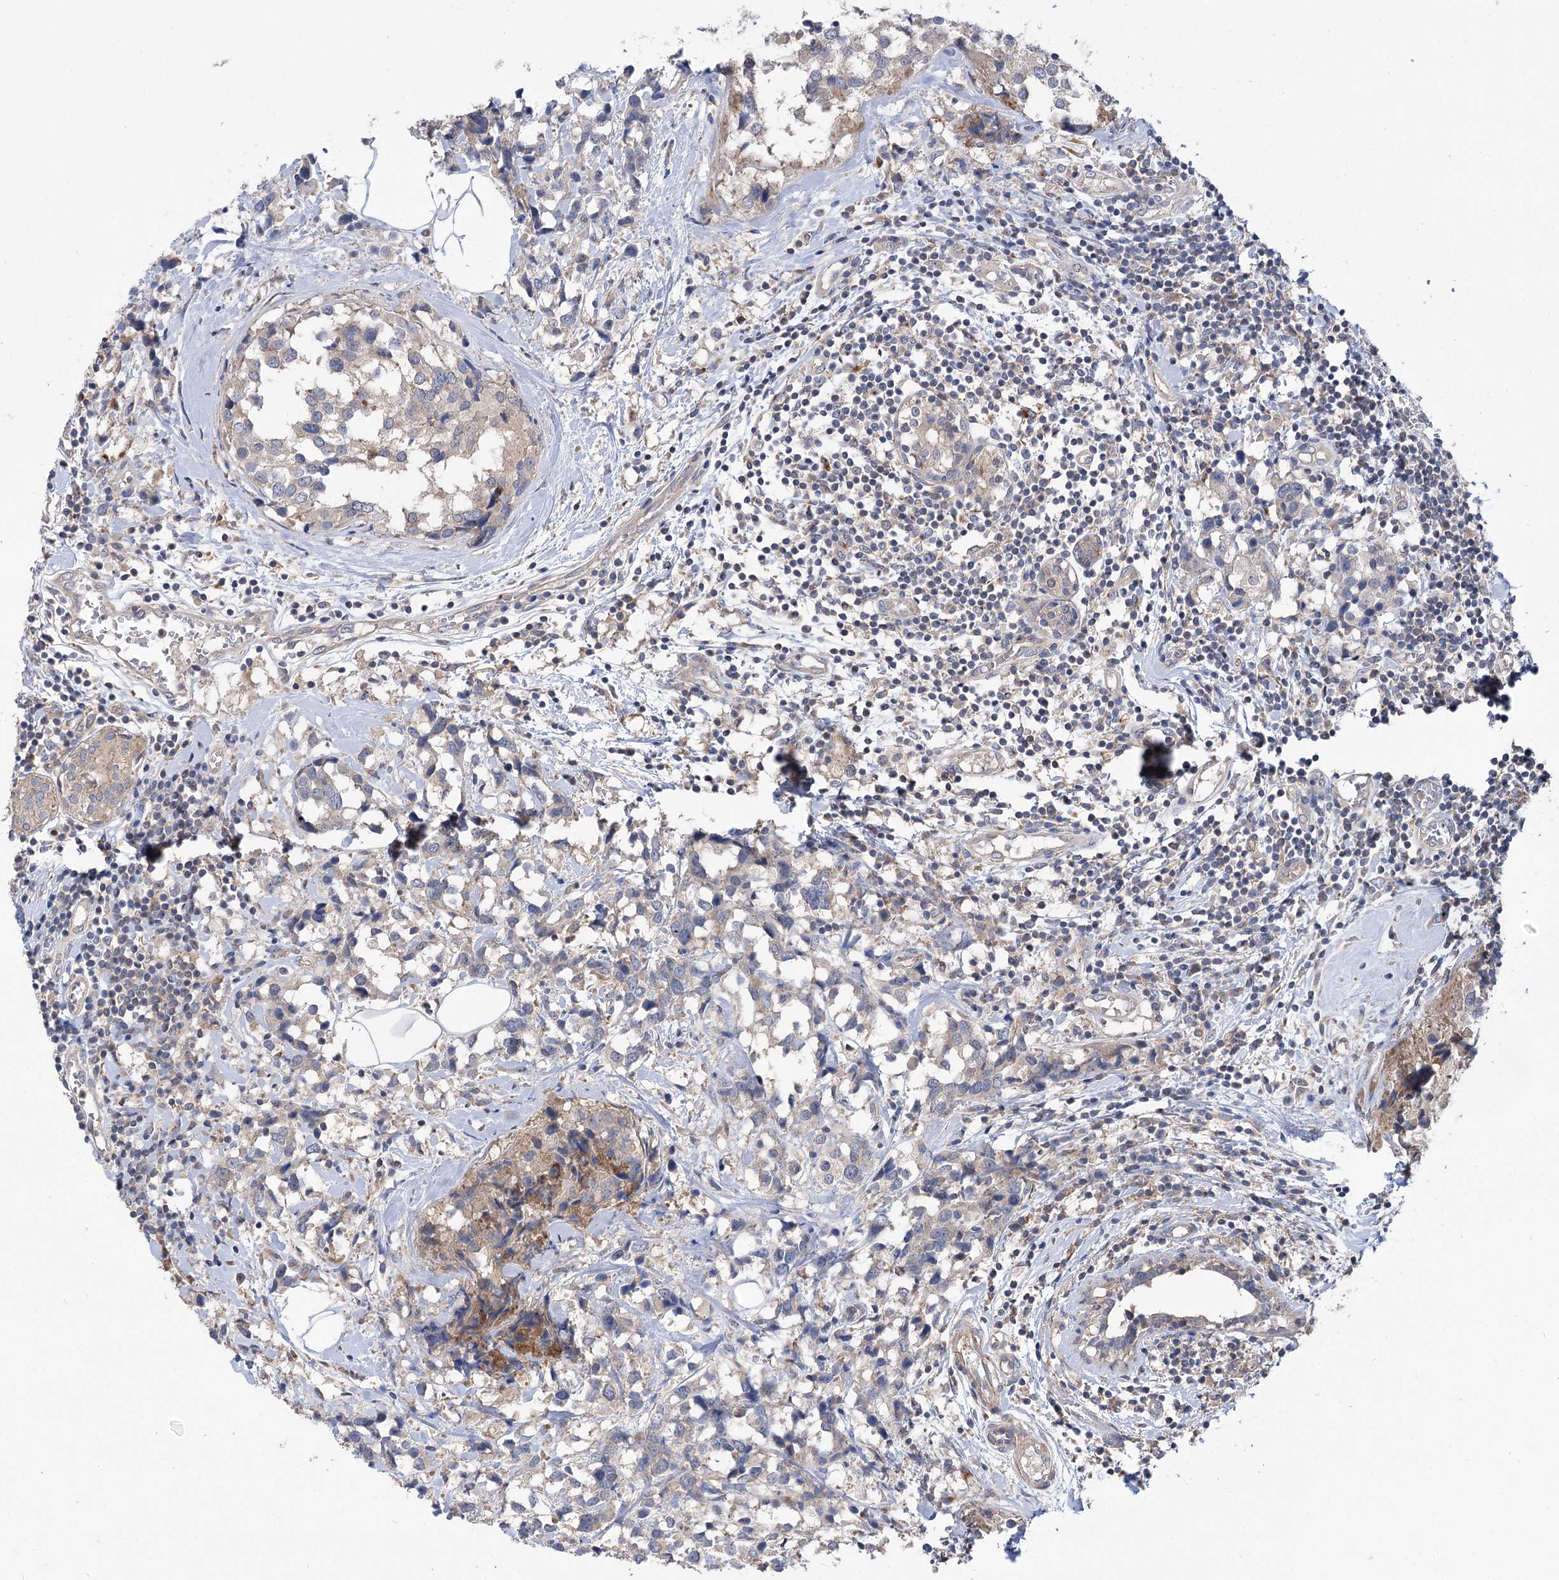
{"staining": {"intensity": "negative", "quantity": "none", "location": "none"}, "tissue": "breast cancer", "cell_type": "Tumor cells", "image_type": "cancer", "snomed": [{"axis": "morphology", "description": "Lobular carcinoma"}, {"axis": "topography", "description": "Breast"}], "caption": "The immunohistochemistry (IHC) histopathology image has no significant expression in tumor cells of breast lobular carcinoma tissue. (IHC, brightfield microscopy, high magnification).", "gene": "VPS37B", "patient": {"sex": "female", "age": 59}}